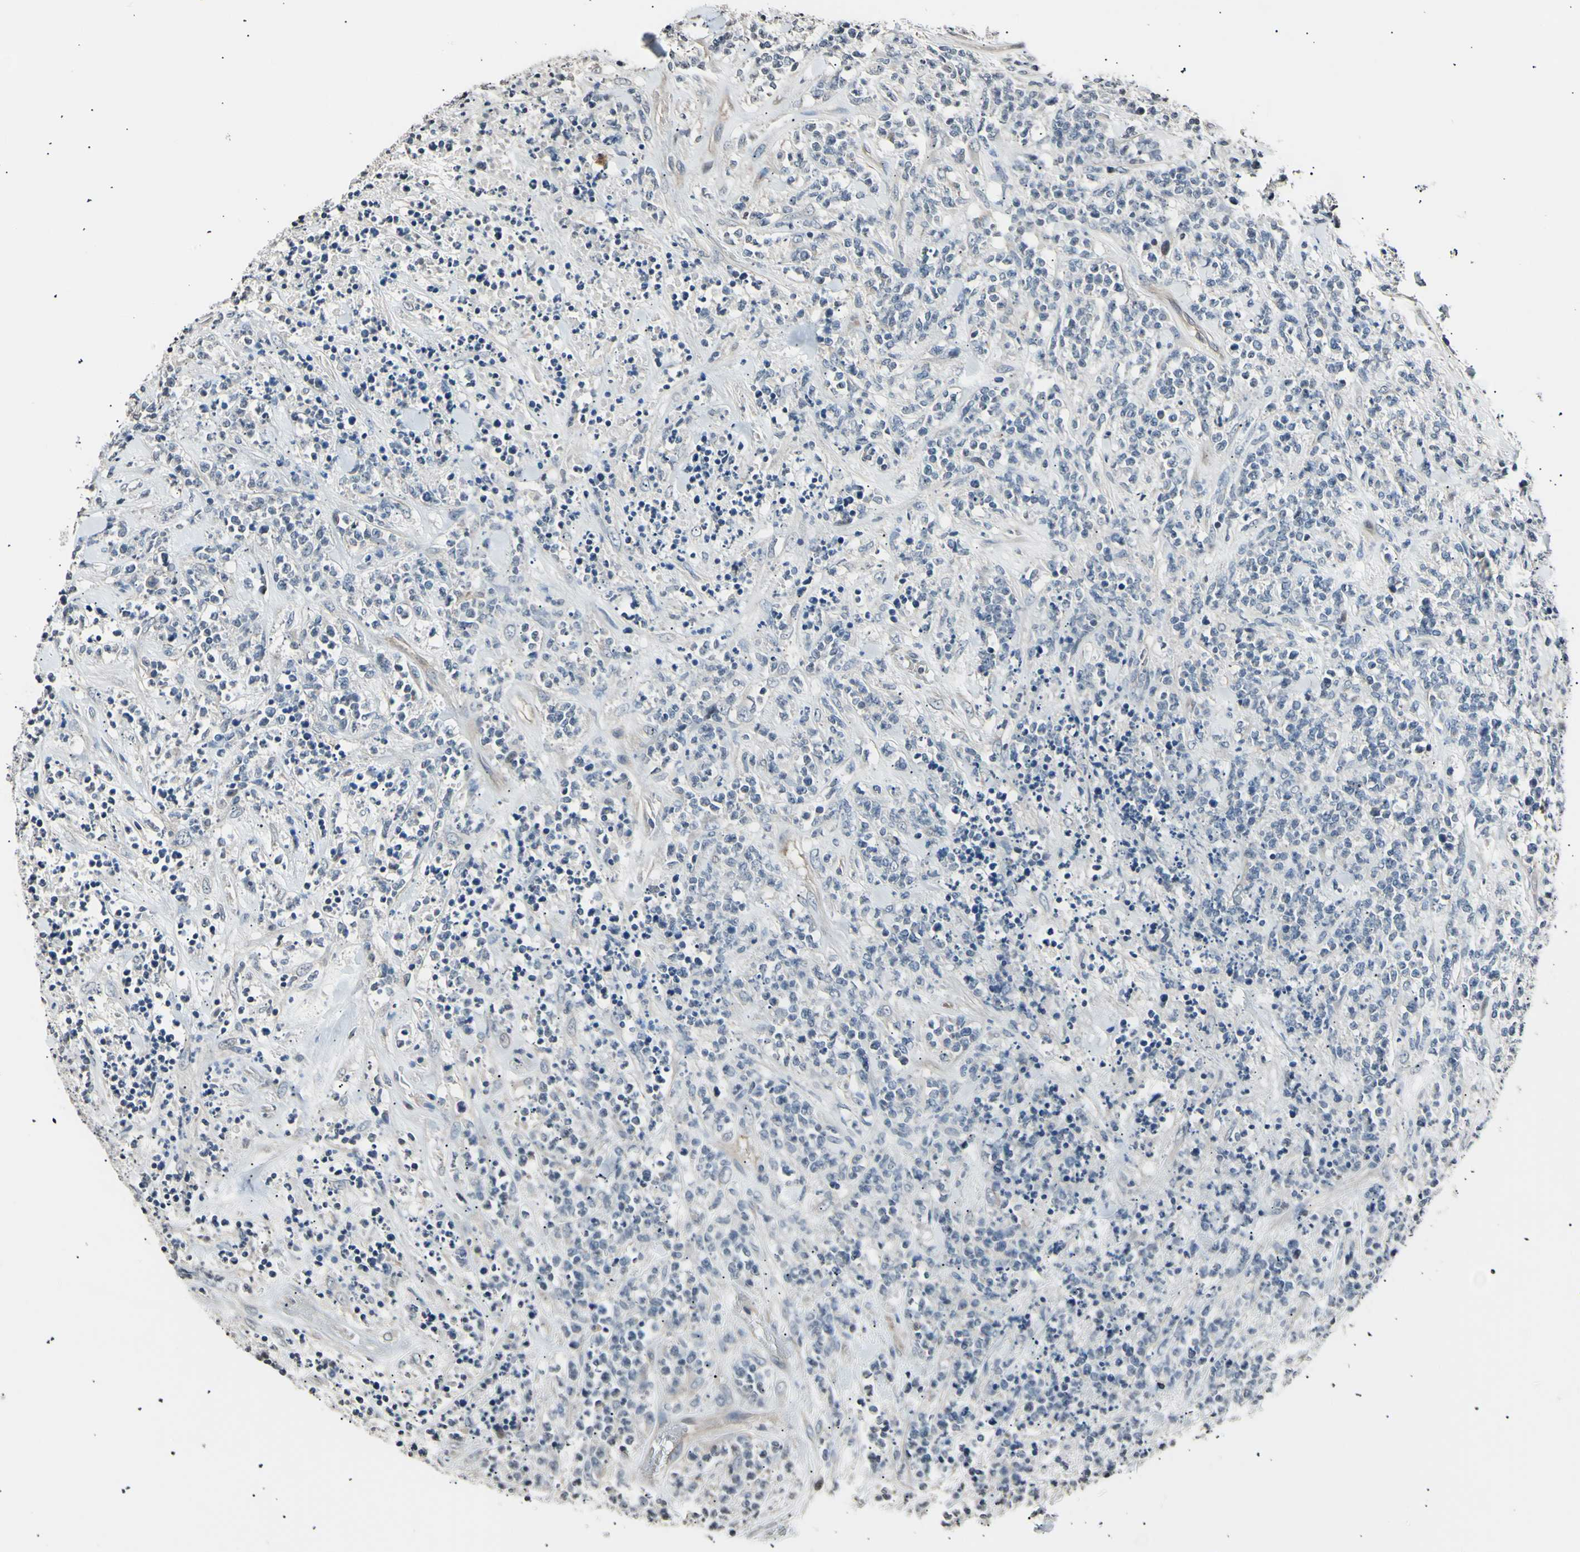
{"staining": {"intensity": "negative", "quantity": "none", "location": "none"}, "tissue": "lymphoma", "cell_type": "Tumor cells", "image_type": "cancer", "snomed": [{"axis": "morphology", "description": "Malignant lymphoma, non-Hodgkin's type, High grade"}, {"axis": "topography", "description": "Soft tissue"}], "caption": "A high-resolution photomicrograph shows immunohistochemistry staining of lymphoma, which demonstrates no significant positivity in tumor cells.", "gene": "AK1", "patient": {"sex": "male", "age": 18}}